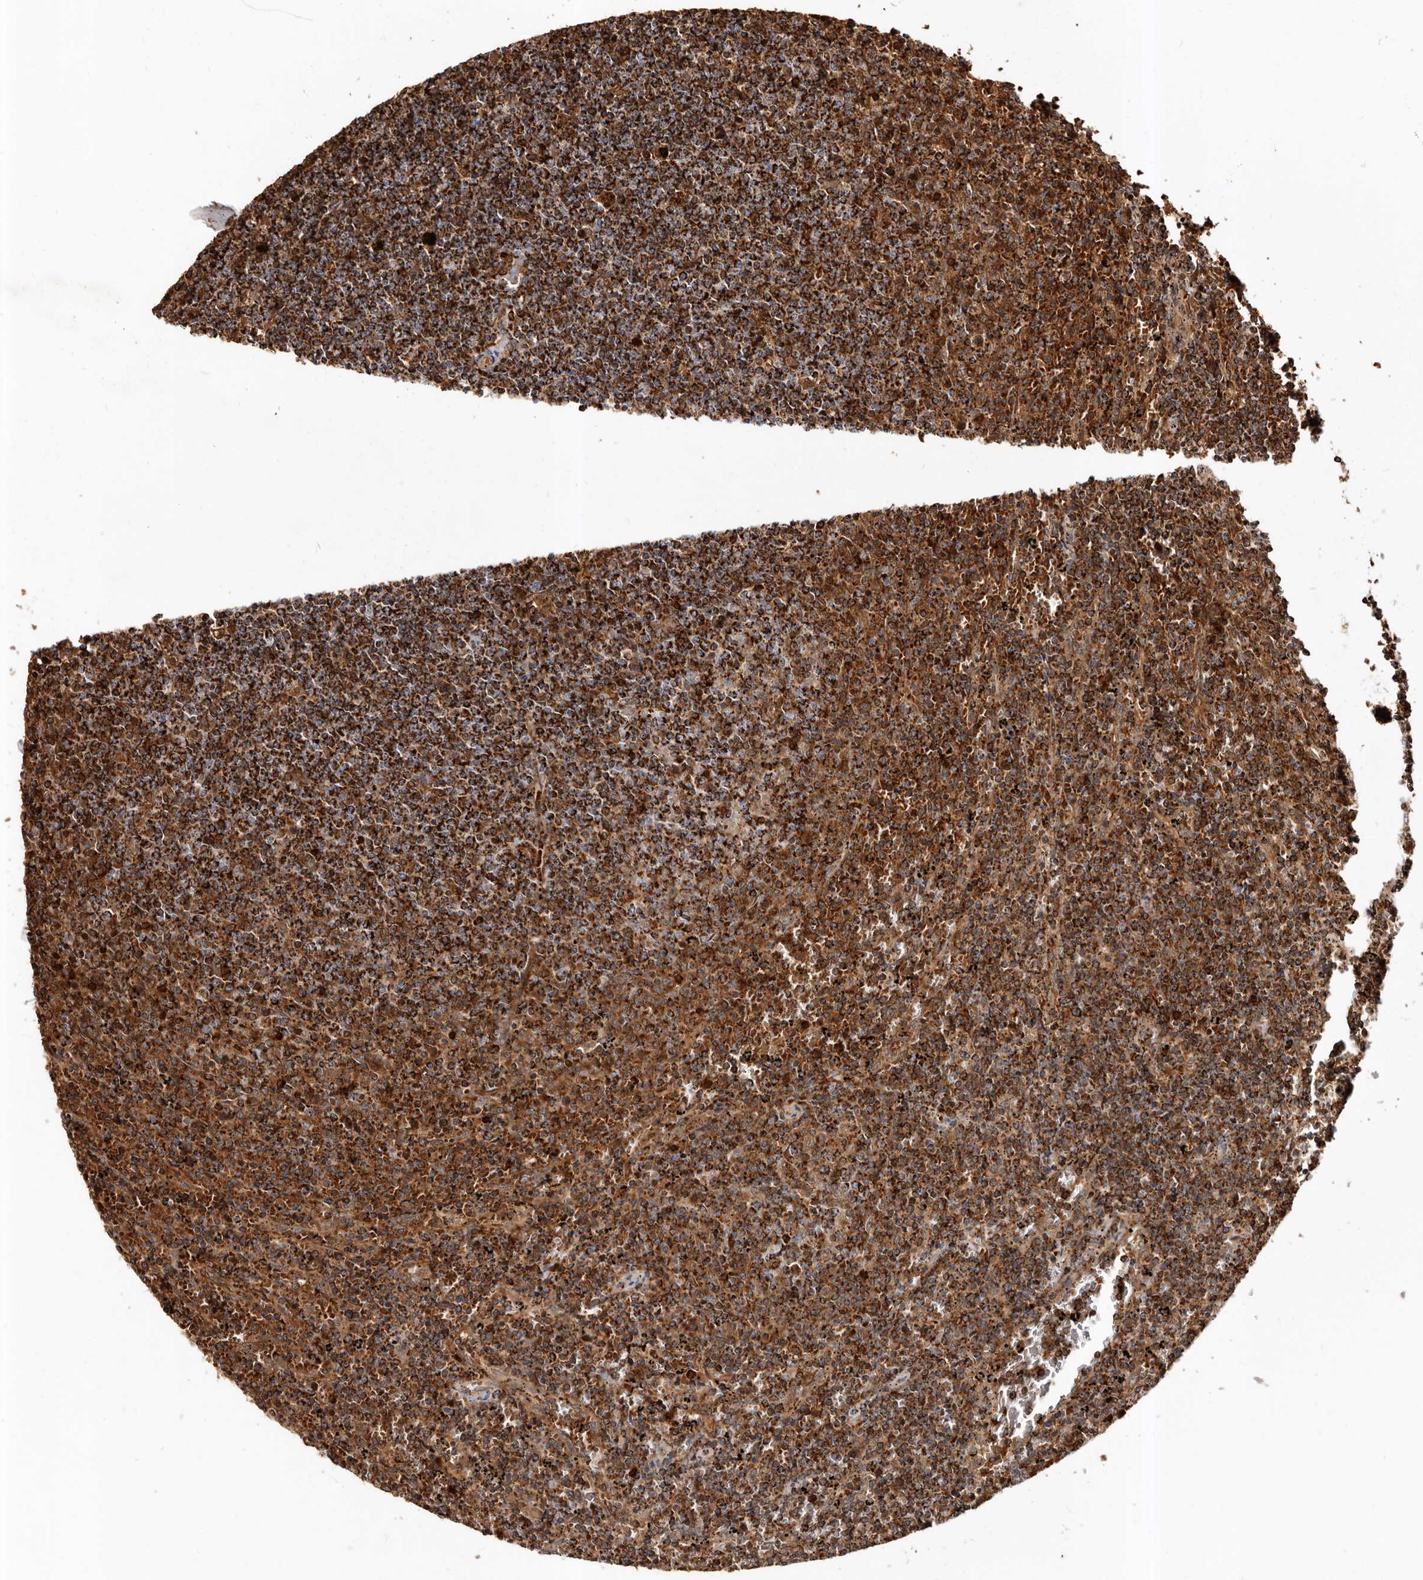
{"staining": {"intensity": "strong", "quantity": ">75%", "location": "cytoplasmic/membranous"}, "tissue": "lymphoma", "cell_type": "Tumor cells", "image_type": "cancer", "snomed": [{"axis": "morphology", "description": "Malignant lymphoma, non-Hodgkin's type, Low grade"}, {"axis": "topography", "description": "Spleen"}], "caption": "Protein expression by immunohistochemistry (IHC) exhibits strong cytoplasmic/membranous positivity in approximately >75% of tumor cells in lymphoma. The protein of interest is shown in brown color, while the nuclei are stained blue.", "gene": "BAX", "patient": {"sex": "female", "age": 50}}